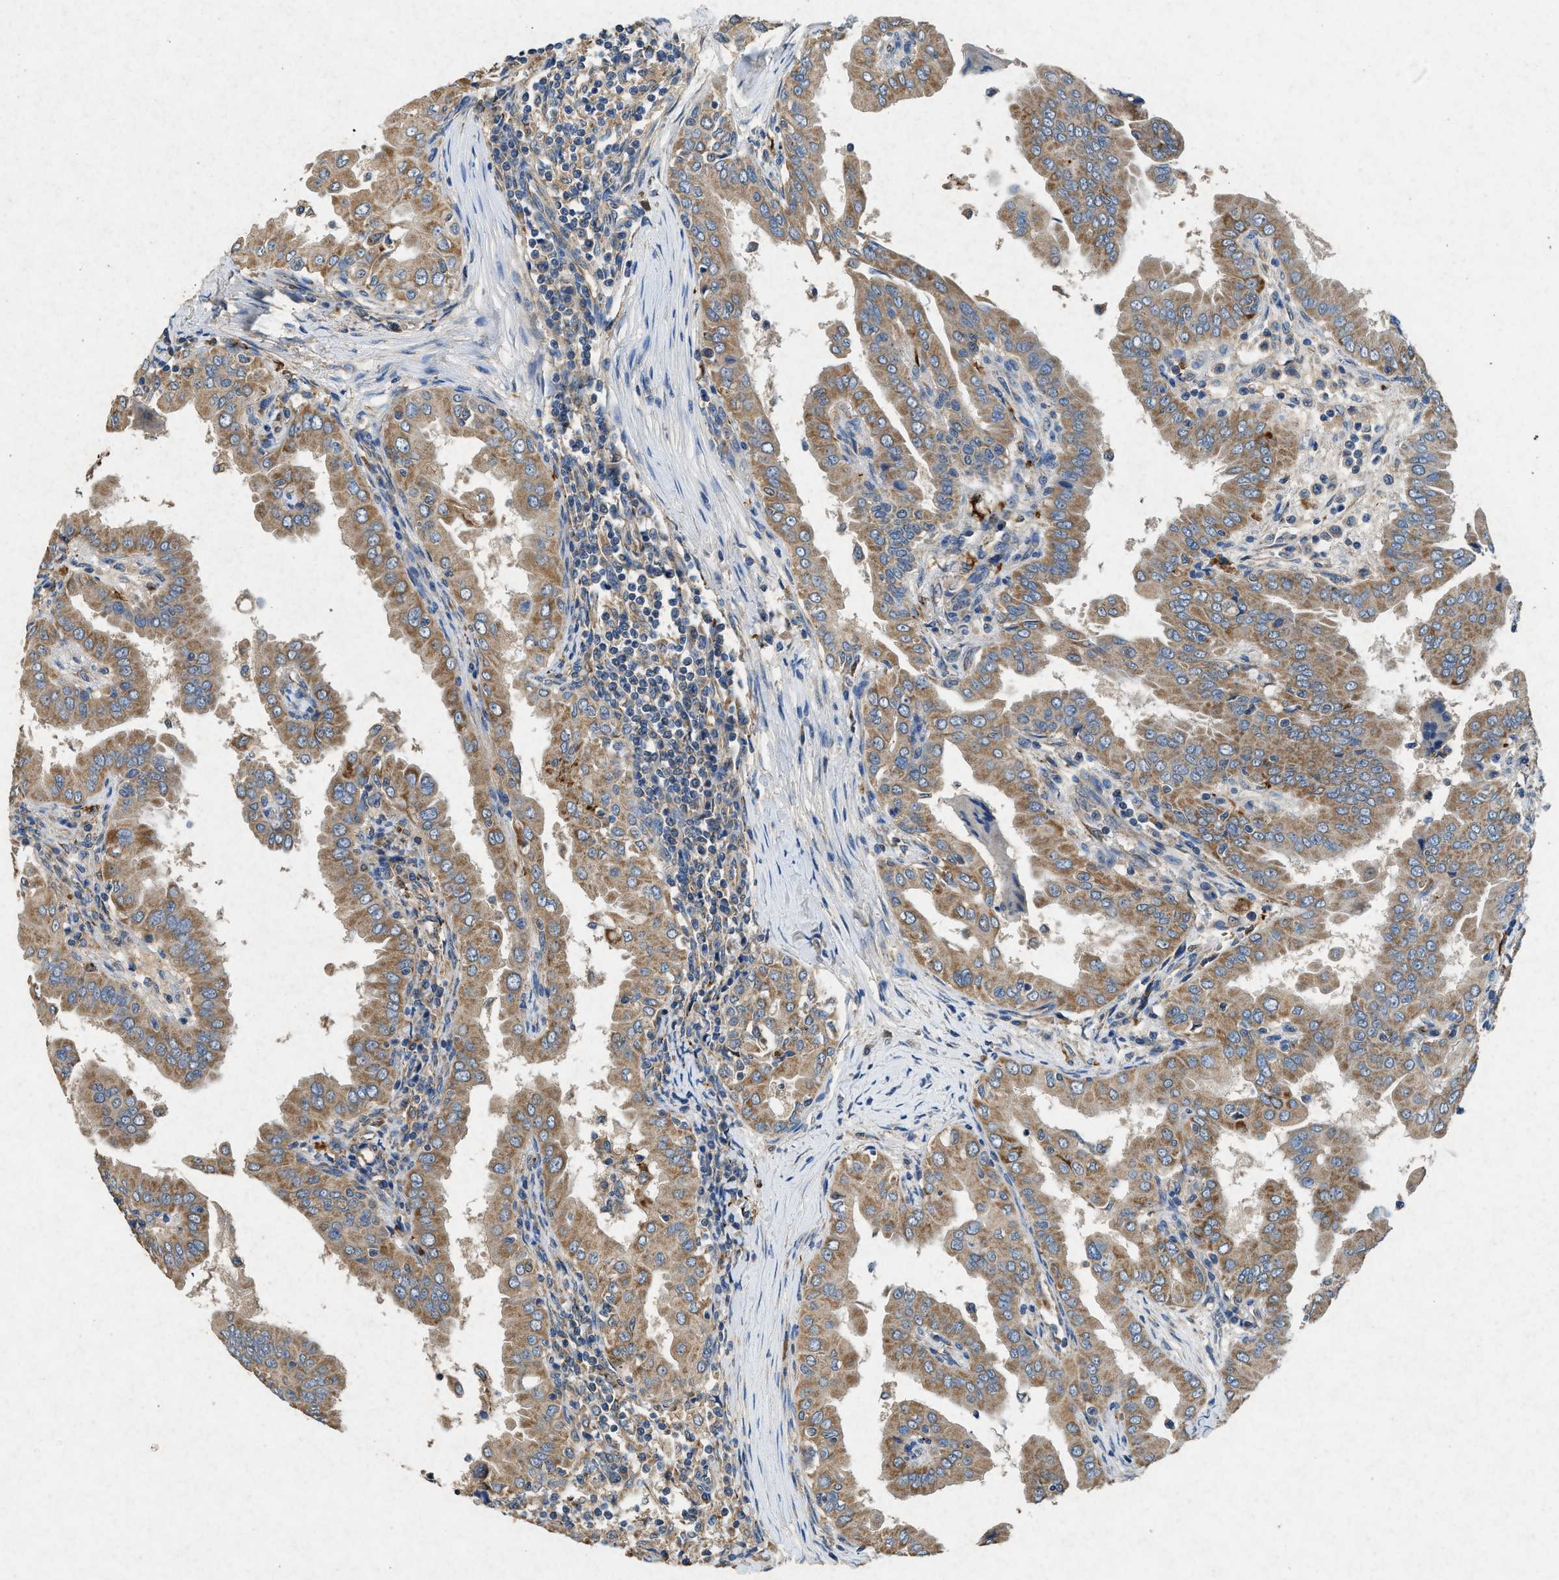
{"staining": {"intensity": "moderate", "quantity": ">75%", "location": "cytoplasmic/membranous"}, "tissue": "thyroid cancer", "cell_type": "Tumor cells", "image_type": "cancer", "snomed": [{"axis": "morphology", "description": "Papillary adenocarcinoma, NOS"}, {"axis": "topography", "description": "Thyroid gland"}], "caption": "This image shows immunohistochemistry staining of human thyroid cancer, with medium moderate cytoplasmic/membranous staining in approximately >75% of tumor cells.", "gene": "CDK15", "patient": {"sex": "male", "age": 33}}